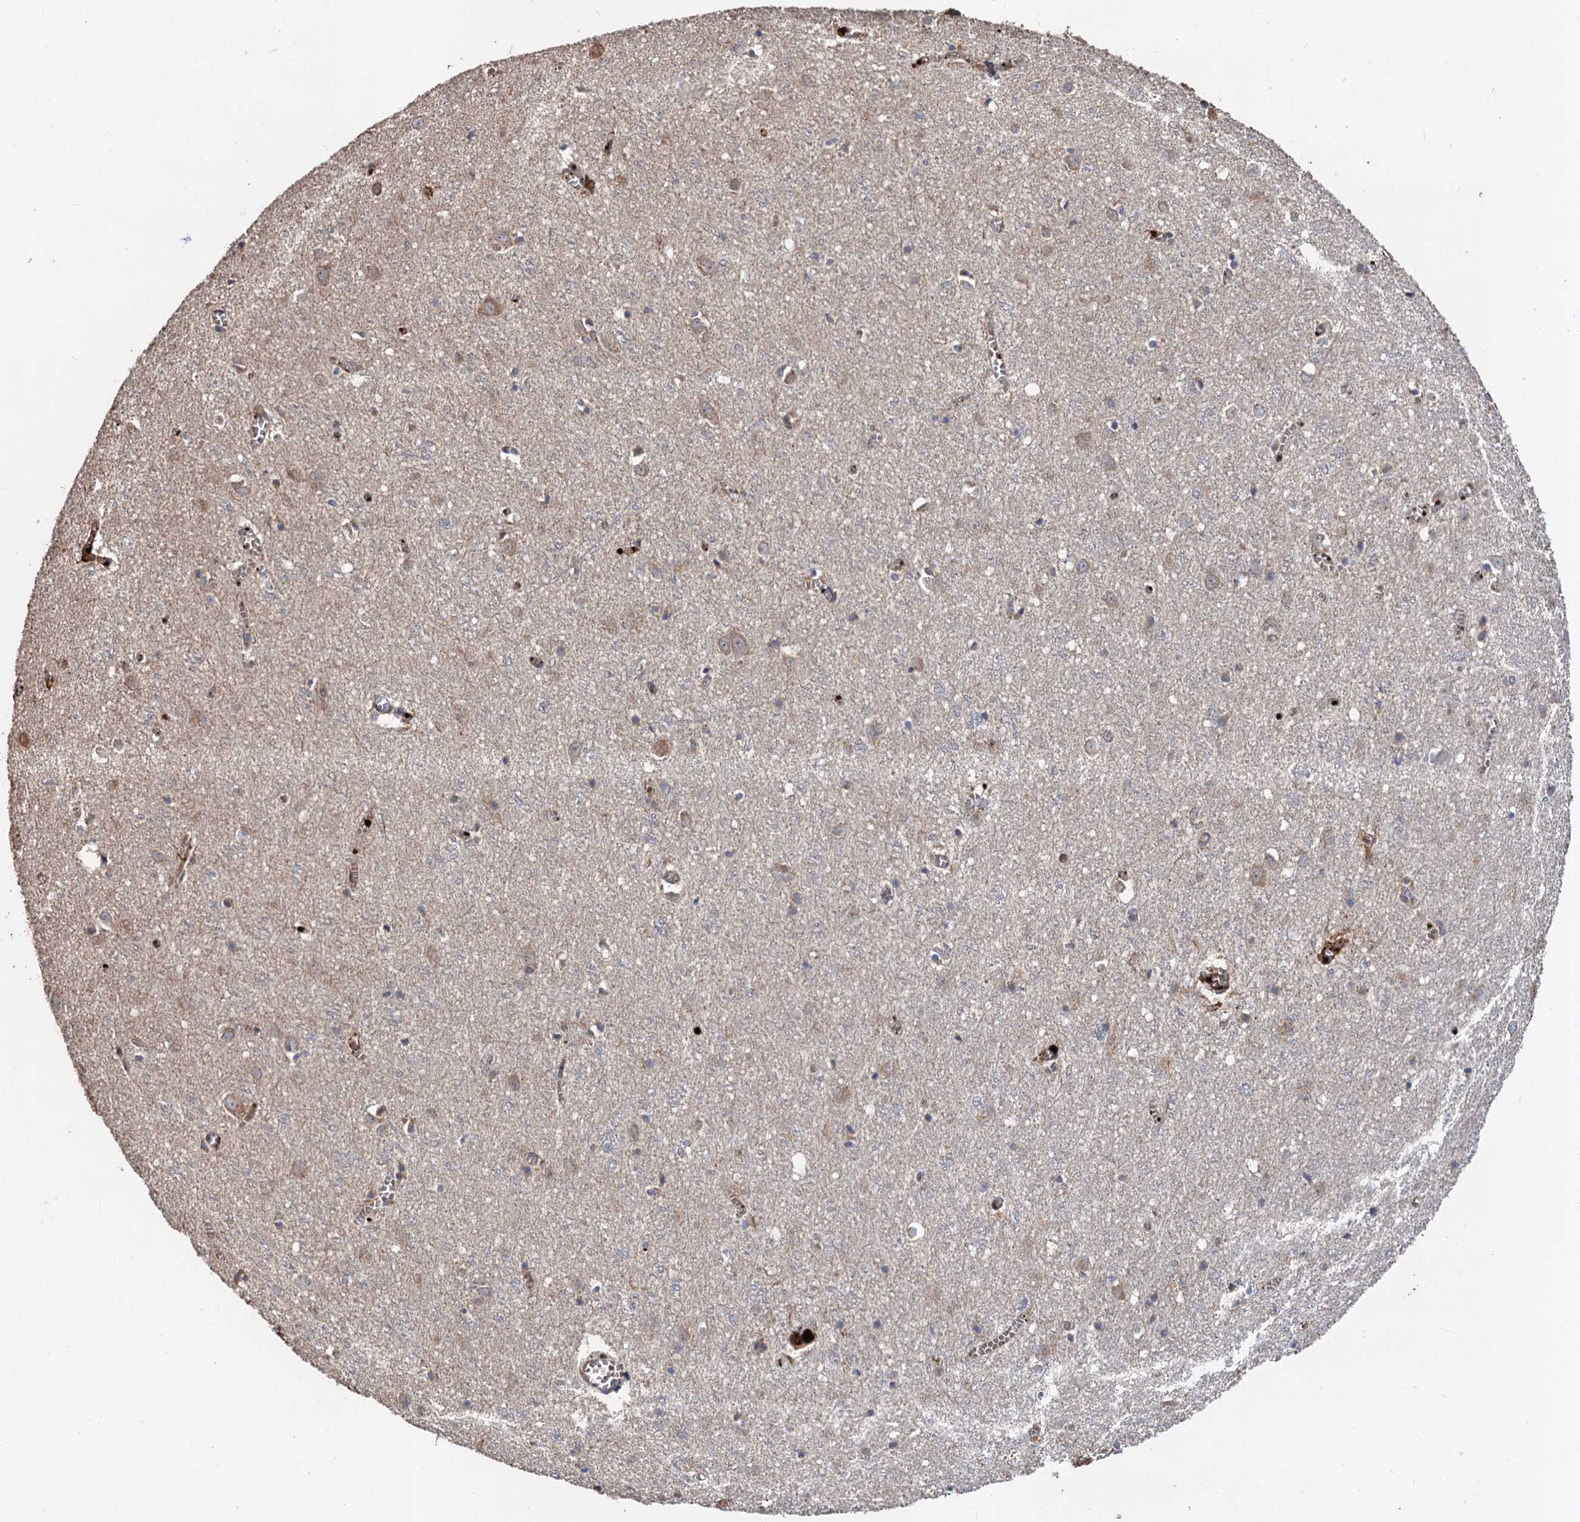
{"staining": {"intensity": "moderate", "quantity": ">75%", "location": "cytoplasmic/membranous"}, "tissue": "cerebral cortex", "cell_type": "Endothelial cells", "image_type": "normal", "snomed": [{"axis": "morphology", "description": "Normal tissue, NOS"}, {"axis": "topography", "description": "Cerebral cortex"}], "caption": "Moderate cytoplasmic/membranous expression for a protein is appreciated in about >75% of endothelial cells of unremarkable cerebral cortex using immunohistochemistry (IHC).", "gene": "DEXI", "patient": {"sex": "female", "age": 64}}